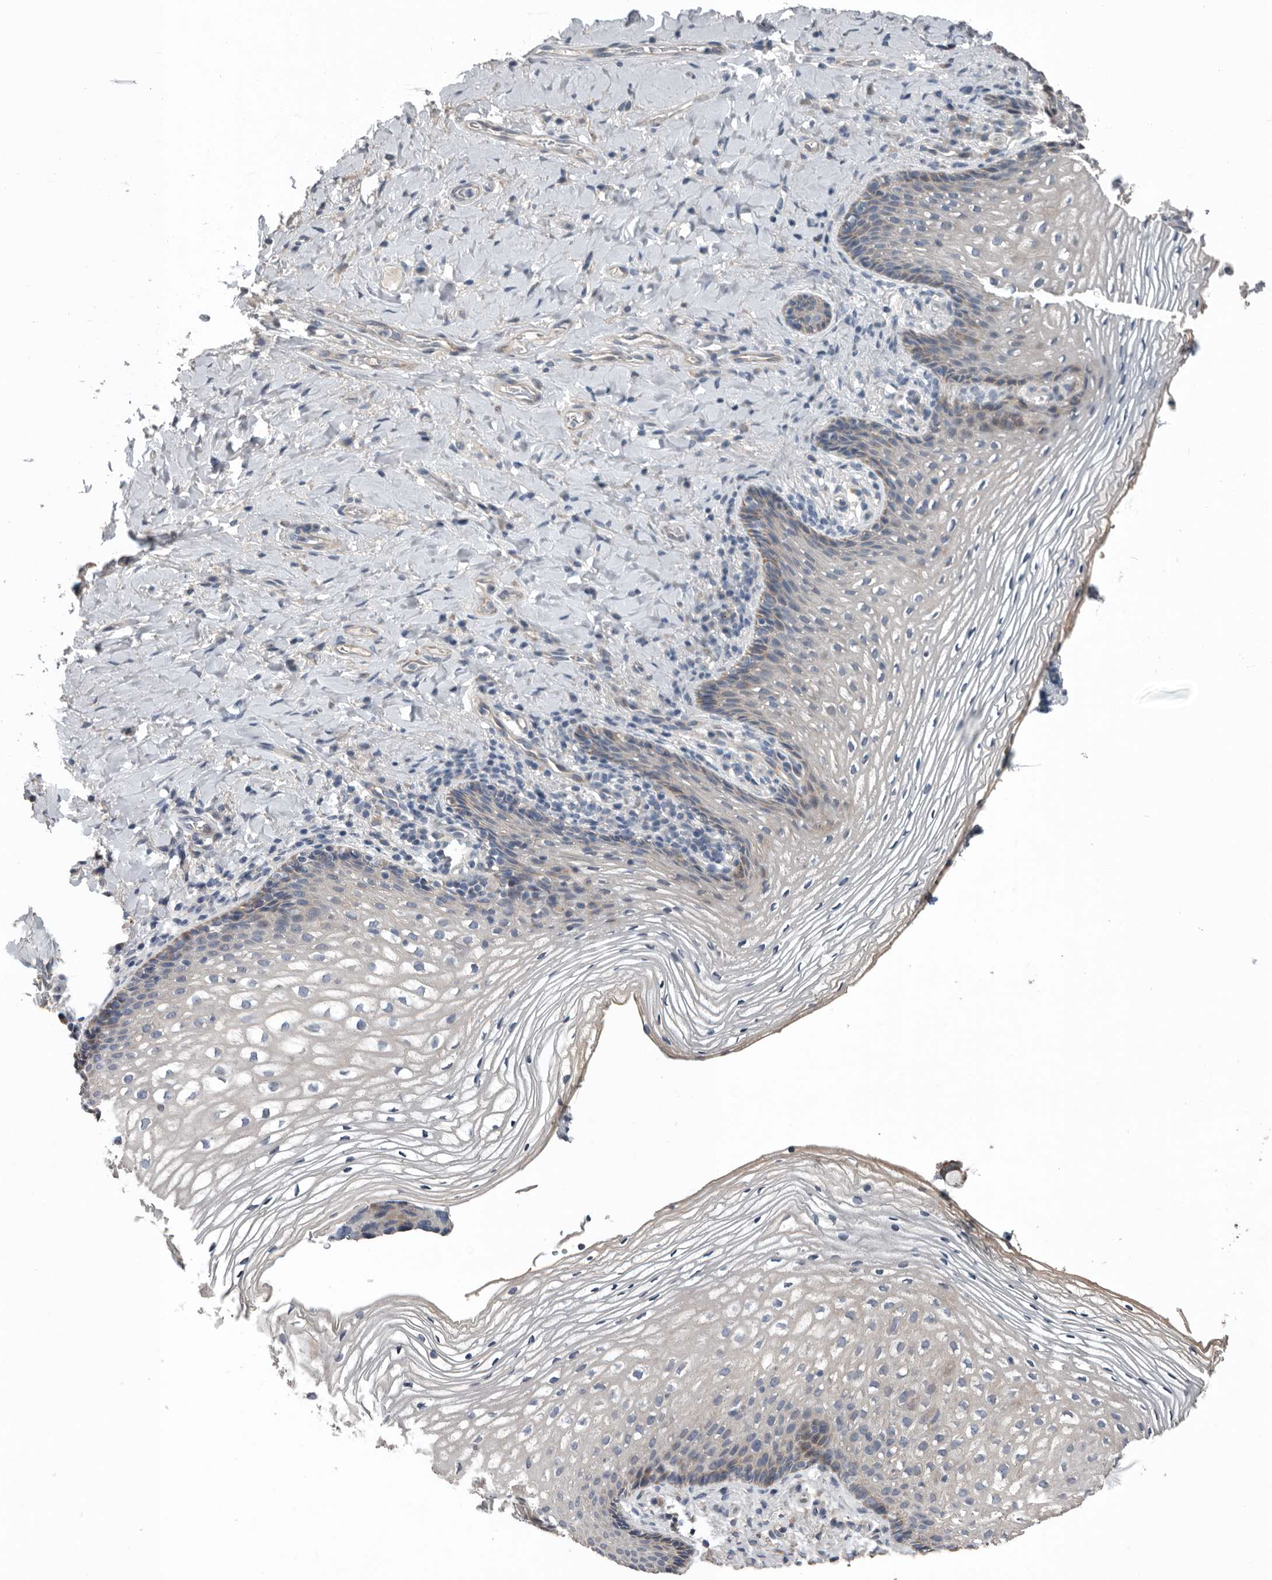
{"staining": {"intensity": "moderate", "quantity": "<25%", "location": "cytoplasmic/membranous"}, "tissue": "vagina", "cell_type": "Squamous epithelial cells", "image_type": "normal", "snomed": [{"axis": "morphology", "description": "Normal tissue, NOS"}, {"axis": "topography", "description": "Vagina"}], "caption": "Brown immunohistochemical staining in benign human vagina shows moderate cytoplasmic/membranous staining in about <25% of squamous epithelial cells.", "gene": "DPY19L4", "patient": {"sex": "female", "age": 60}}